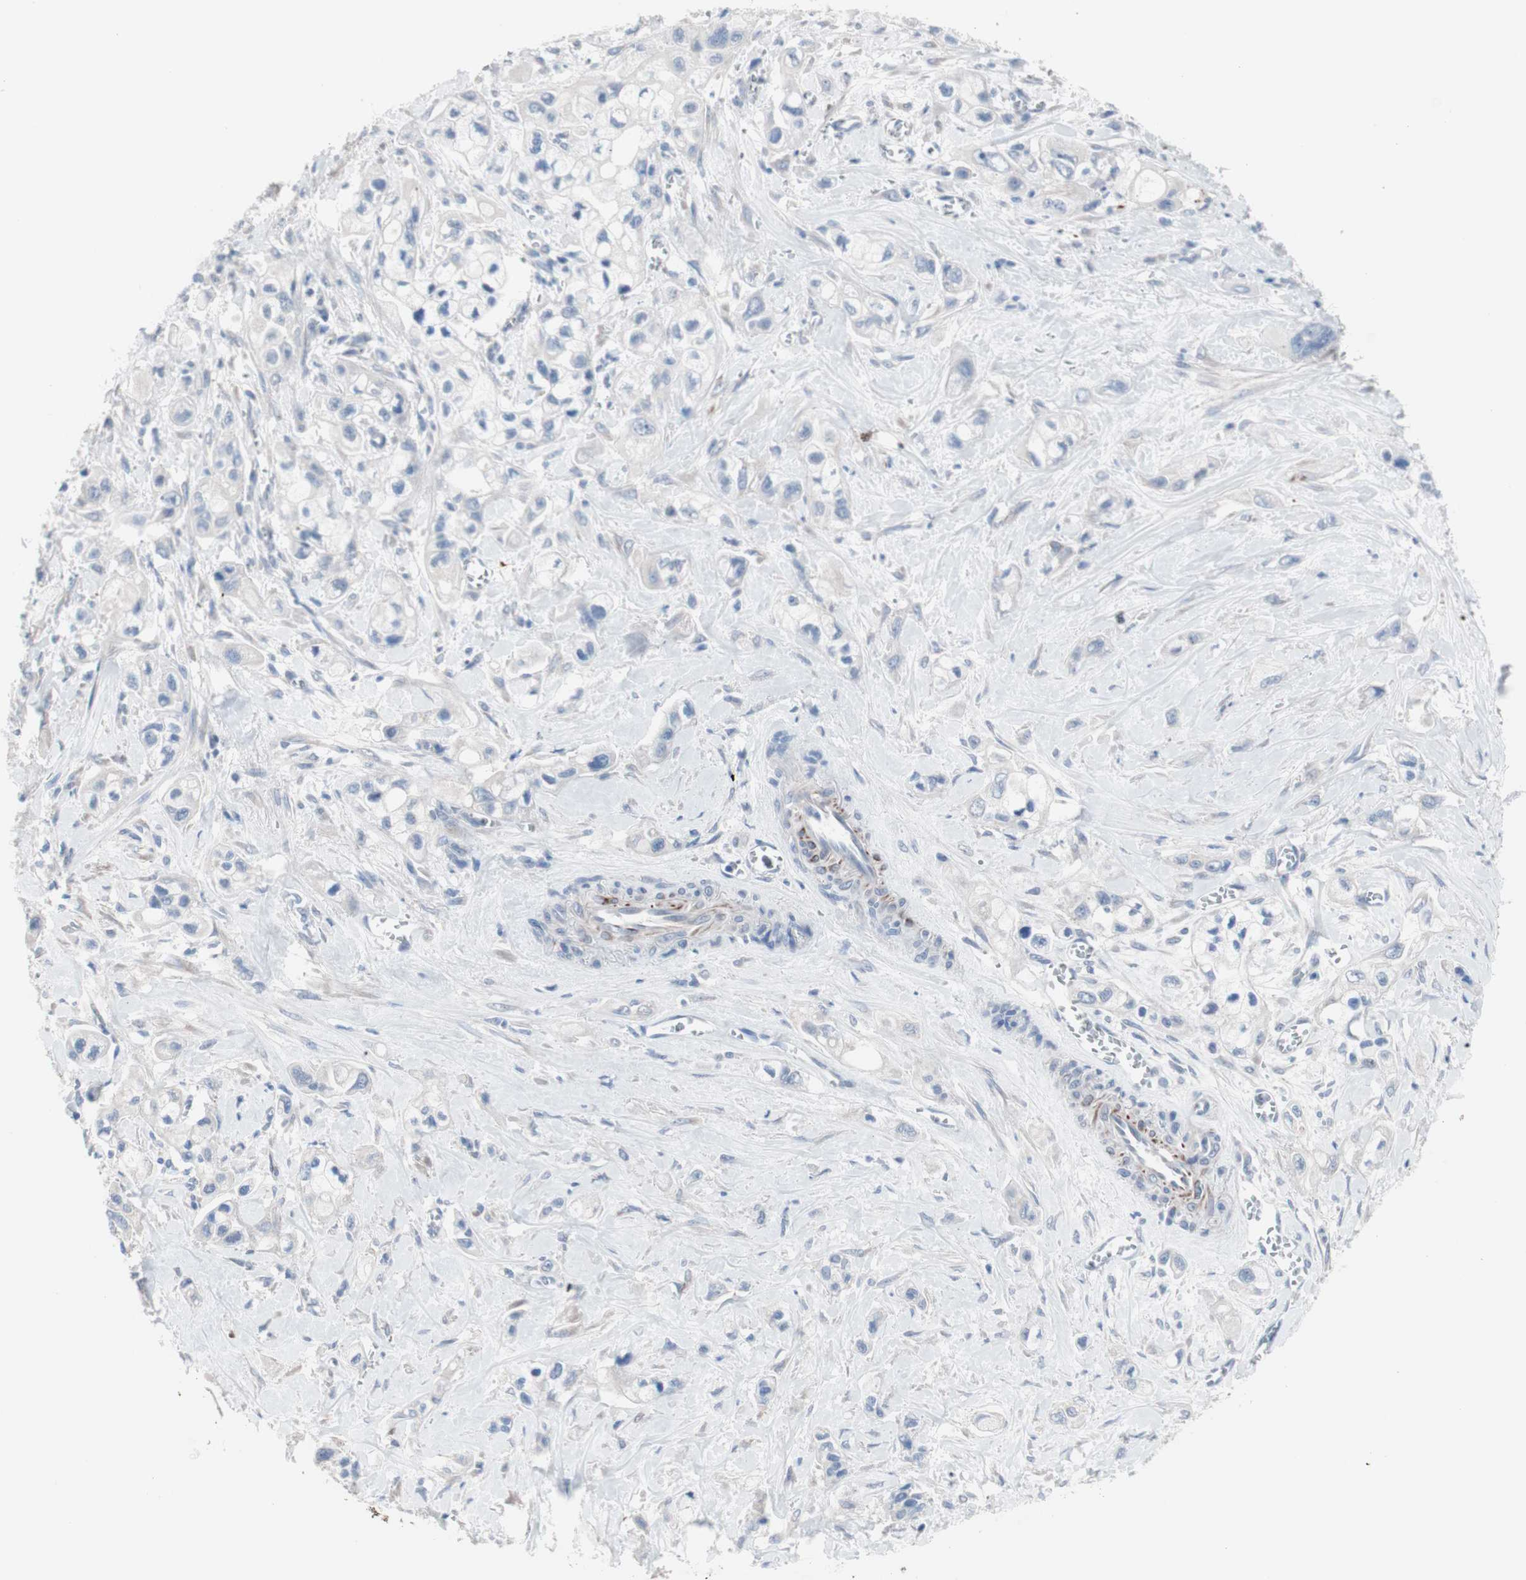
{"staining": {"intensity": "negative", "quantity": "none", "location": "none"}, "tissue": "pancreatic cancer", "cell_type": "Tumor cells", "image_type": "cancer", "snomed": [{"axis": "morphology", "description": "Adenocarcinoma, NOS"}, {"axis": "topography", "description": "Pancreas"}], "caption": "A high-resolution photomicrograph shows immunohistochemistry (IHC) staining of pancreatic cancer (adenocarcinoma), which demonstrates no significant positivity in tumor cells.", "gene": "ULBP1", "patient": {"sex": "male", "age": 74}}